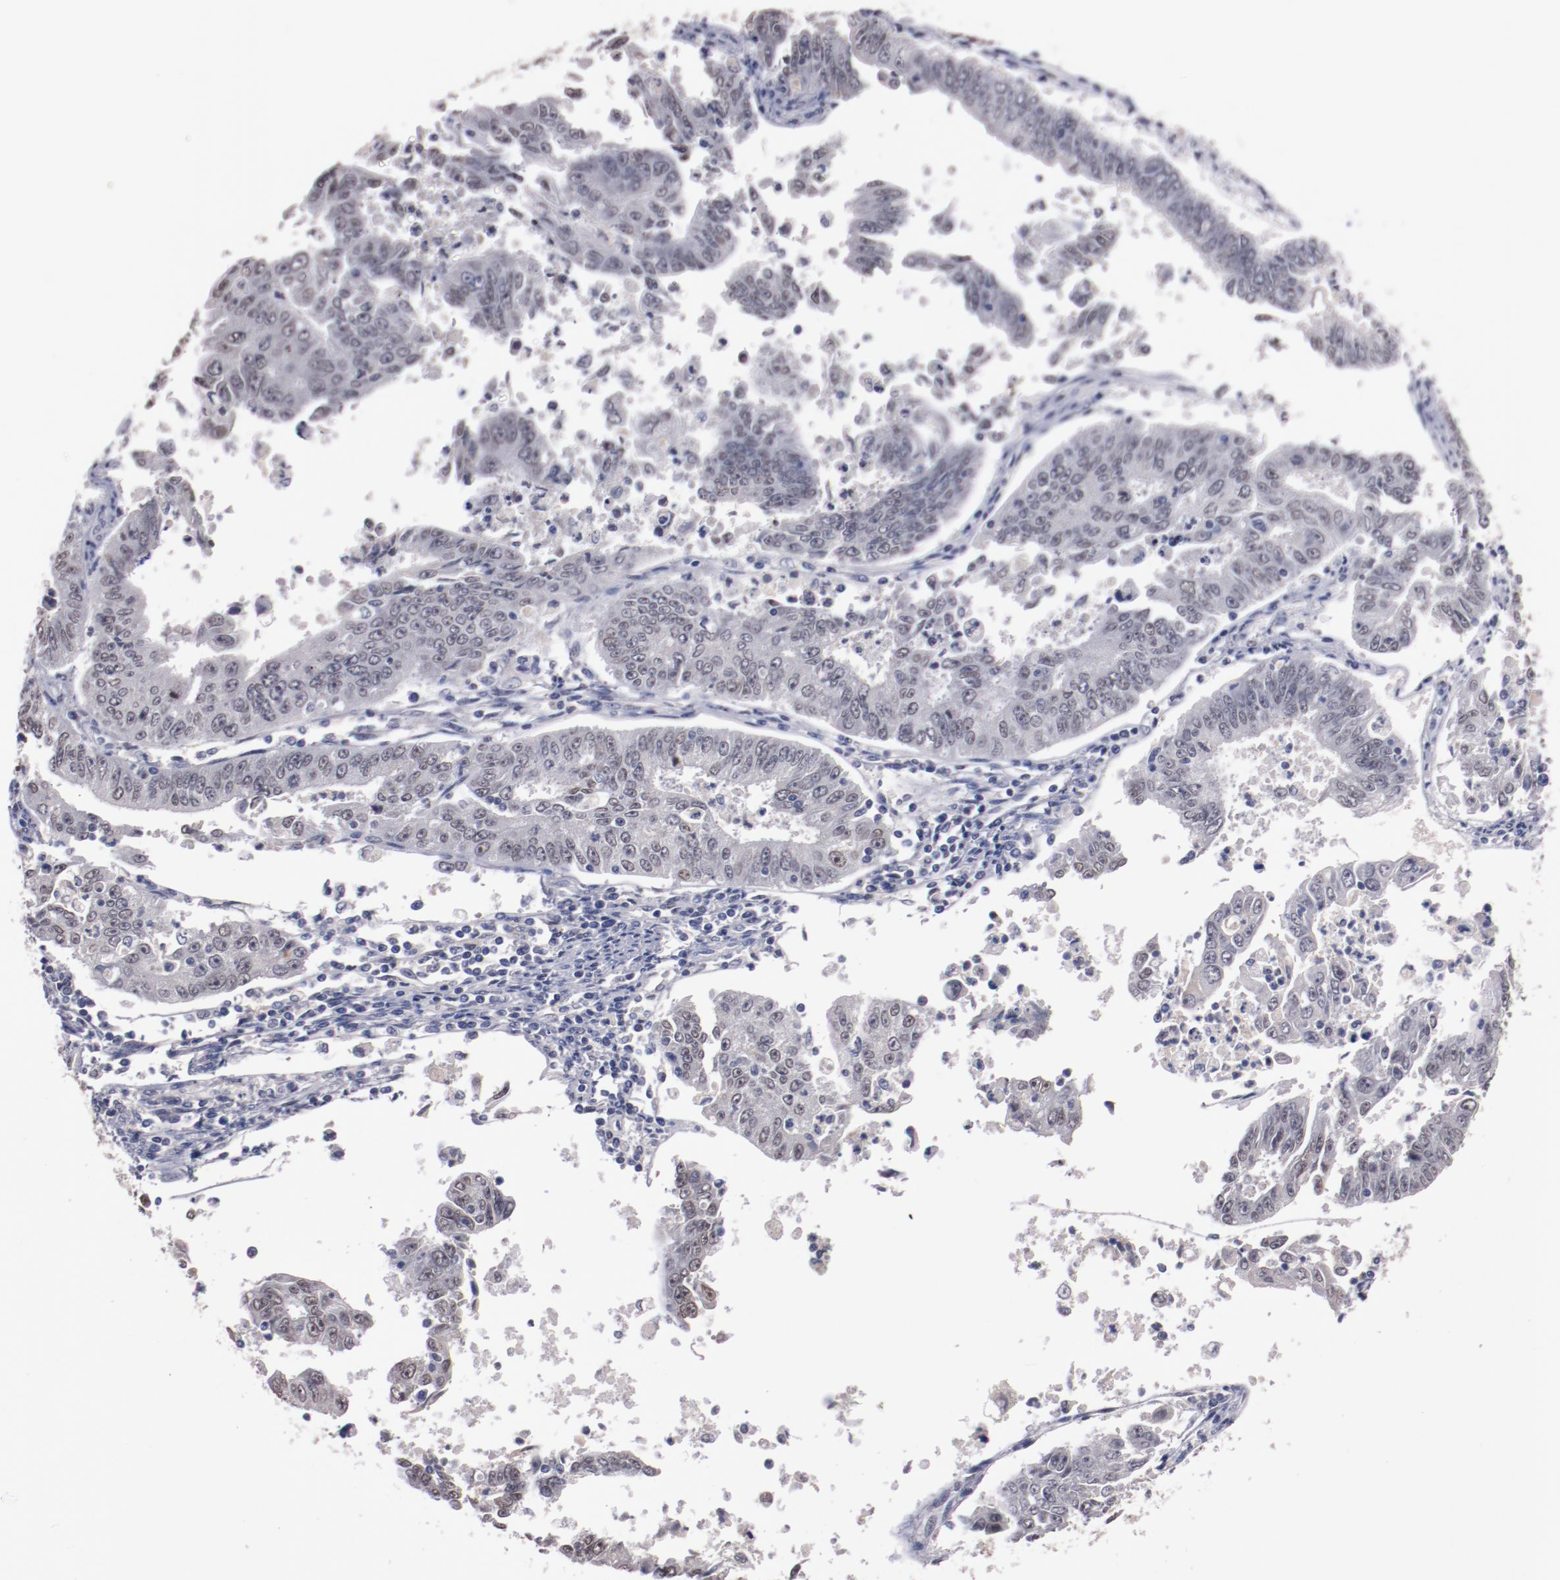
{"staining": {"intensity": "weak", "quantity": "<25%", "location": "cytoplasmic/membranous,nuclear"}, "tissue": "endometrial cancer", "cell_type": "Tumor cells", "image_type": "cancer", "snomed": [{"axis": "morphology", "description": "Adenocarcinoma, NOS"}, {"axis": "topography", "description": "Endometrium"}], "caption": "Tumor cells show no significant positivity in endometrial cancer (adenocarcinoma).", "gene": "FAM81A", "patient": {"sex": "female", "age": 42}}